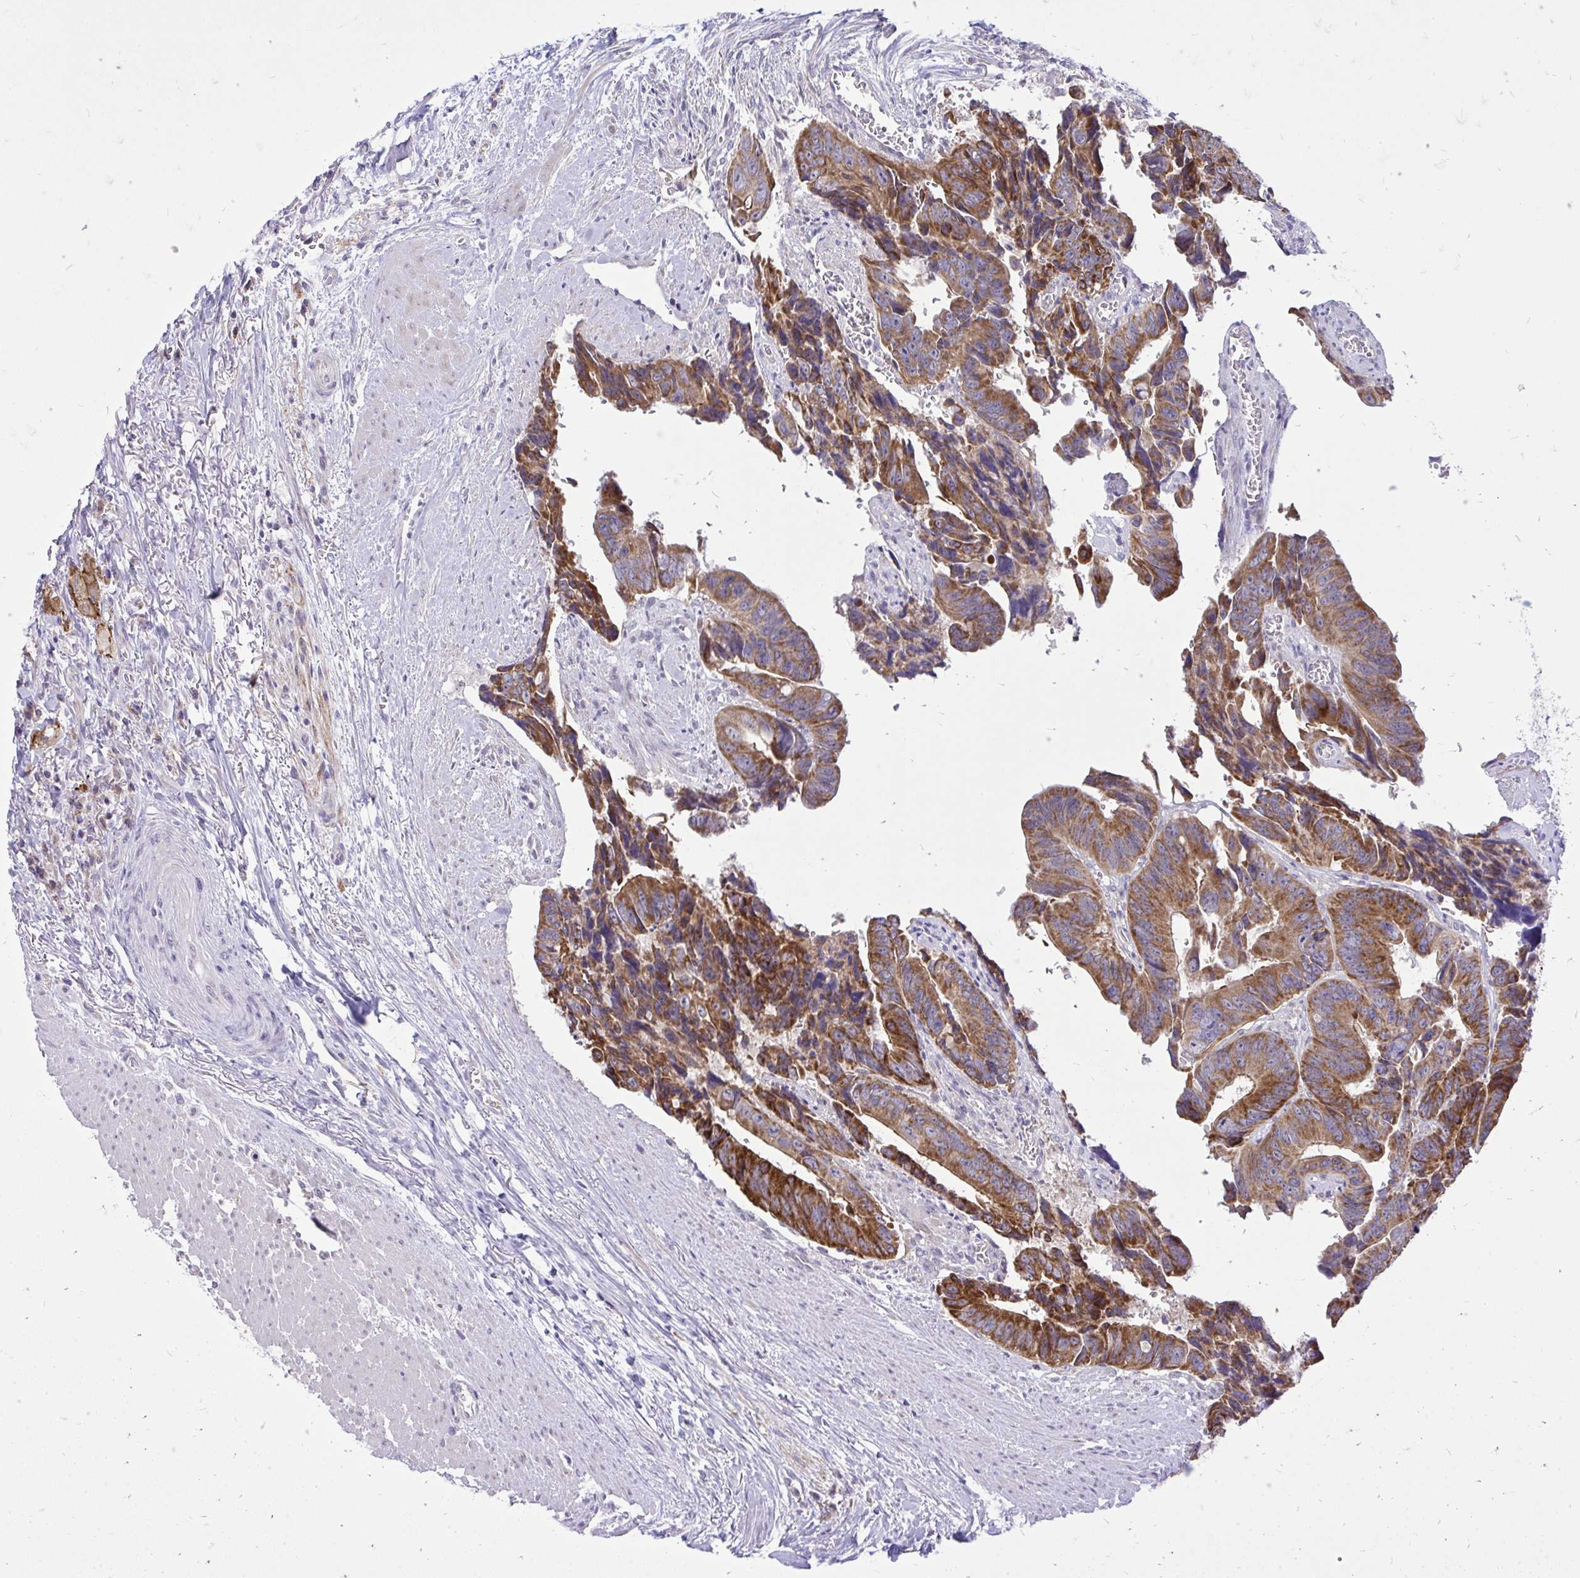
{"staining": {"intensity": "moderate", "quantity": ">75%", "location": "cytoplasmic/membranous"}, "tissue": "colorectal cancer", "cell_type": "Tumor cells", "image_type": "cancer", "snomed": [{"axis": "morphology", "description": "Adenocarcinoma, NOS"}, {"axis": "topography", "description": "Rectum"}], "caption": "High-power microscopy captured an IHC histopathology image of colorectal cancer (adenocarcinoma), revealing moderate cytoplasmic/membranous expression in about >75% of tumor cells. (IHC, brightfield microscopy, high magnification).", "gene": "SPTBN2", "patient": {"sex": "male", "age": 76}}